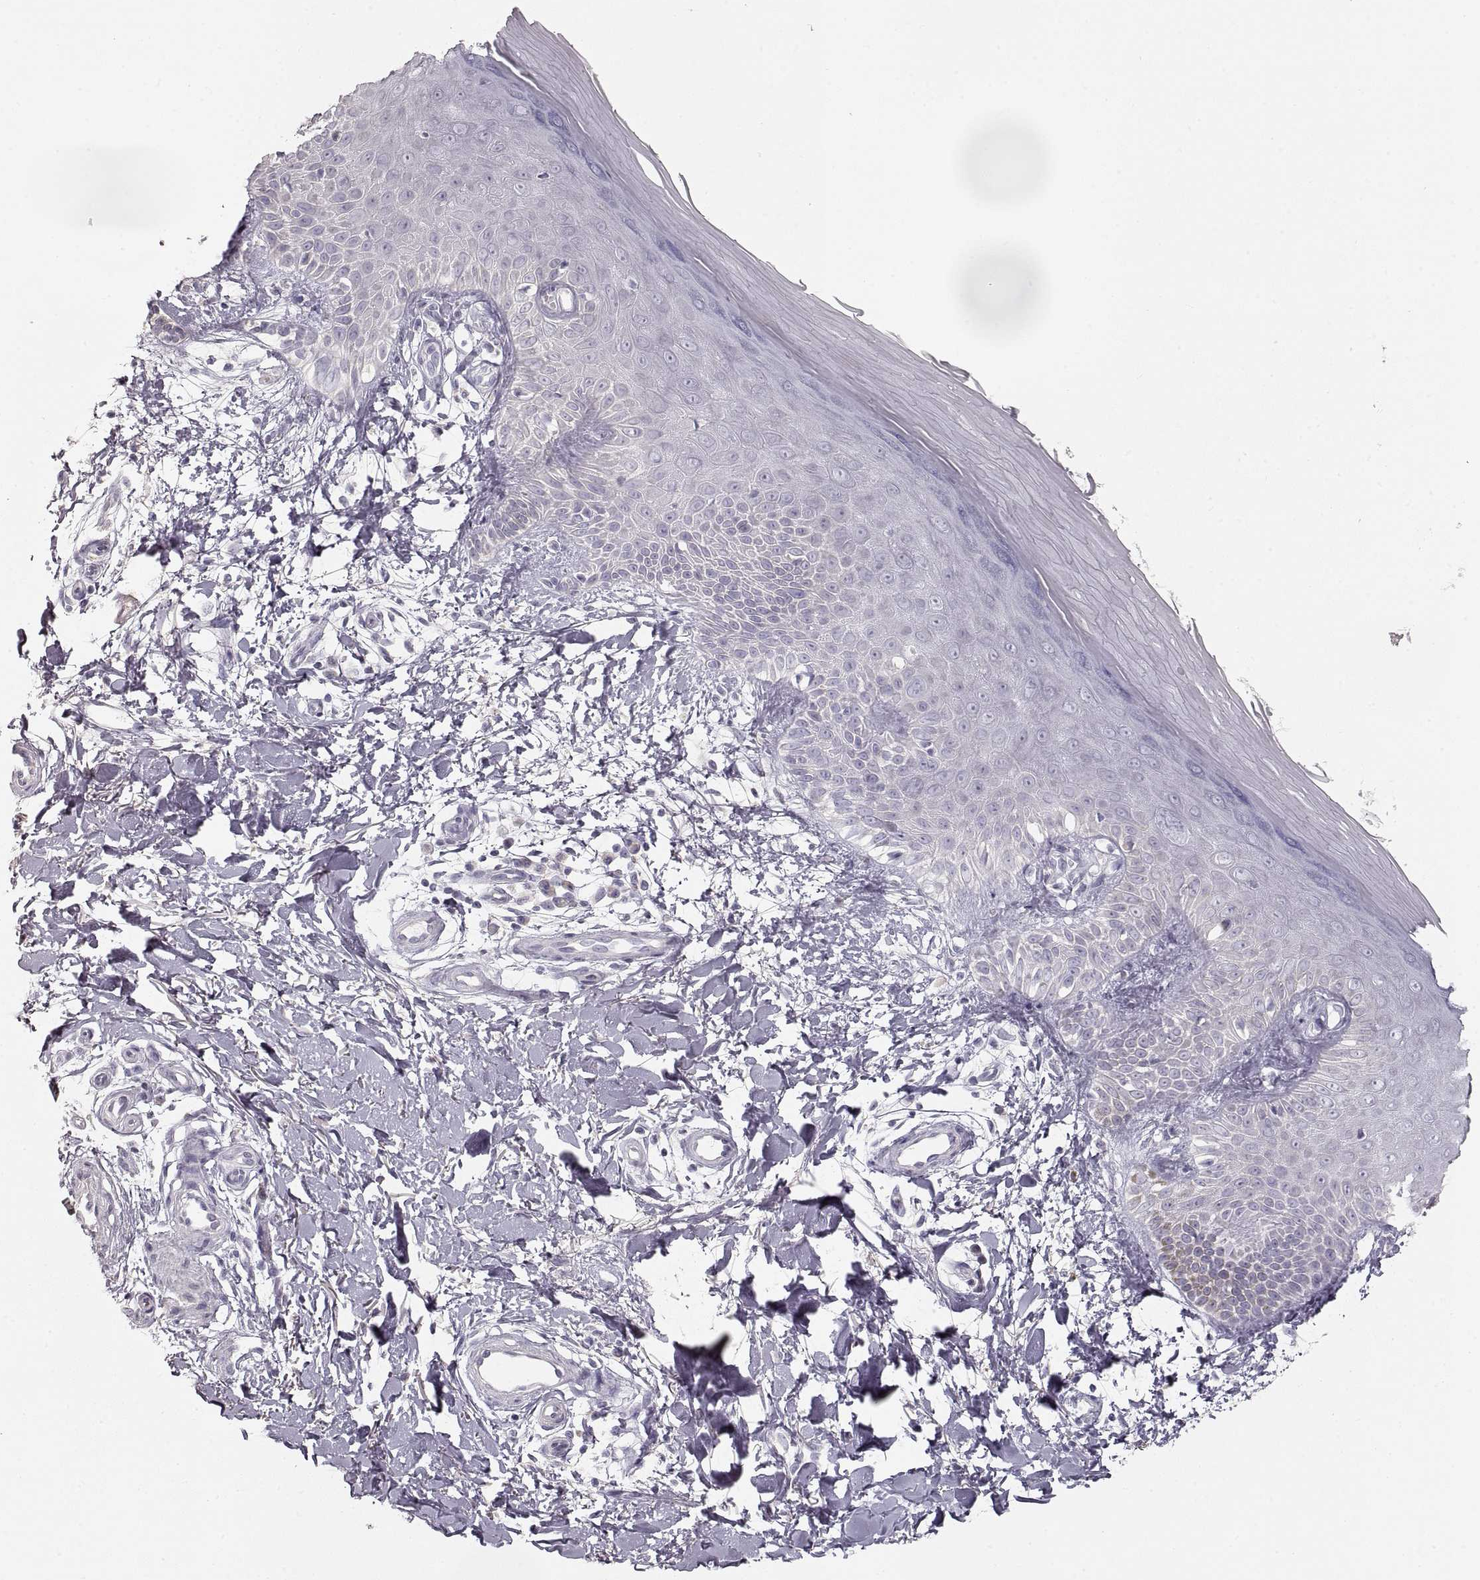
{"staining": {"intensity": "negative", "quantity": "none", "location": "none"}, "tissue": "skin", "cell_type": "Fibroblasts", "image_type": "normal", "snomed": [{"axis": "morphology", "description": "Normal tissue, NOS"}, {"axis": "morphology", "description": "Inflammation, NOS"}, {"axis": "morphology", "description": "Fibrosis, NOS"}, {"axis": "topography", "description": "Skin"}], "caption": "Immunohistochemistry histopathology image of unremarkable skin: human skin stained with DAB displays no significant protein positivity in fibroblasts. Brightfield microscopy of IHC stained with DAB (3,3'-diaminobenzidine) (brown) and hematoxylin (blue), captured at high magnification.", "gene": "ZP3", "patient": {"sex": "male", "age": 71}}